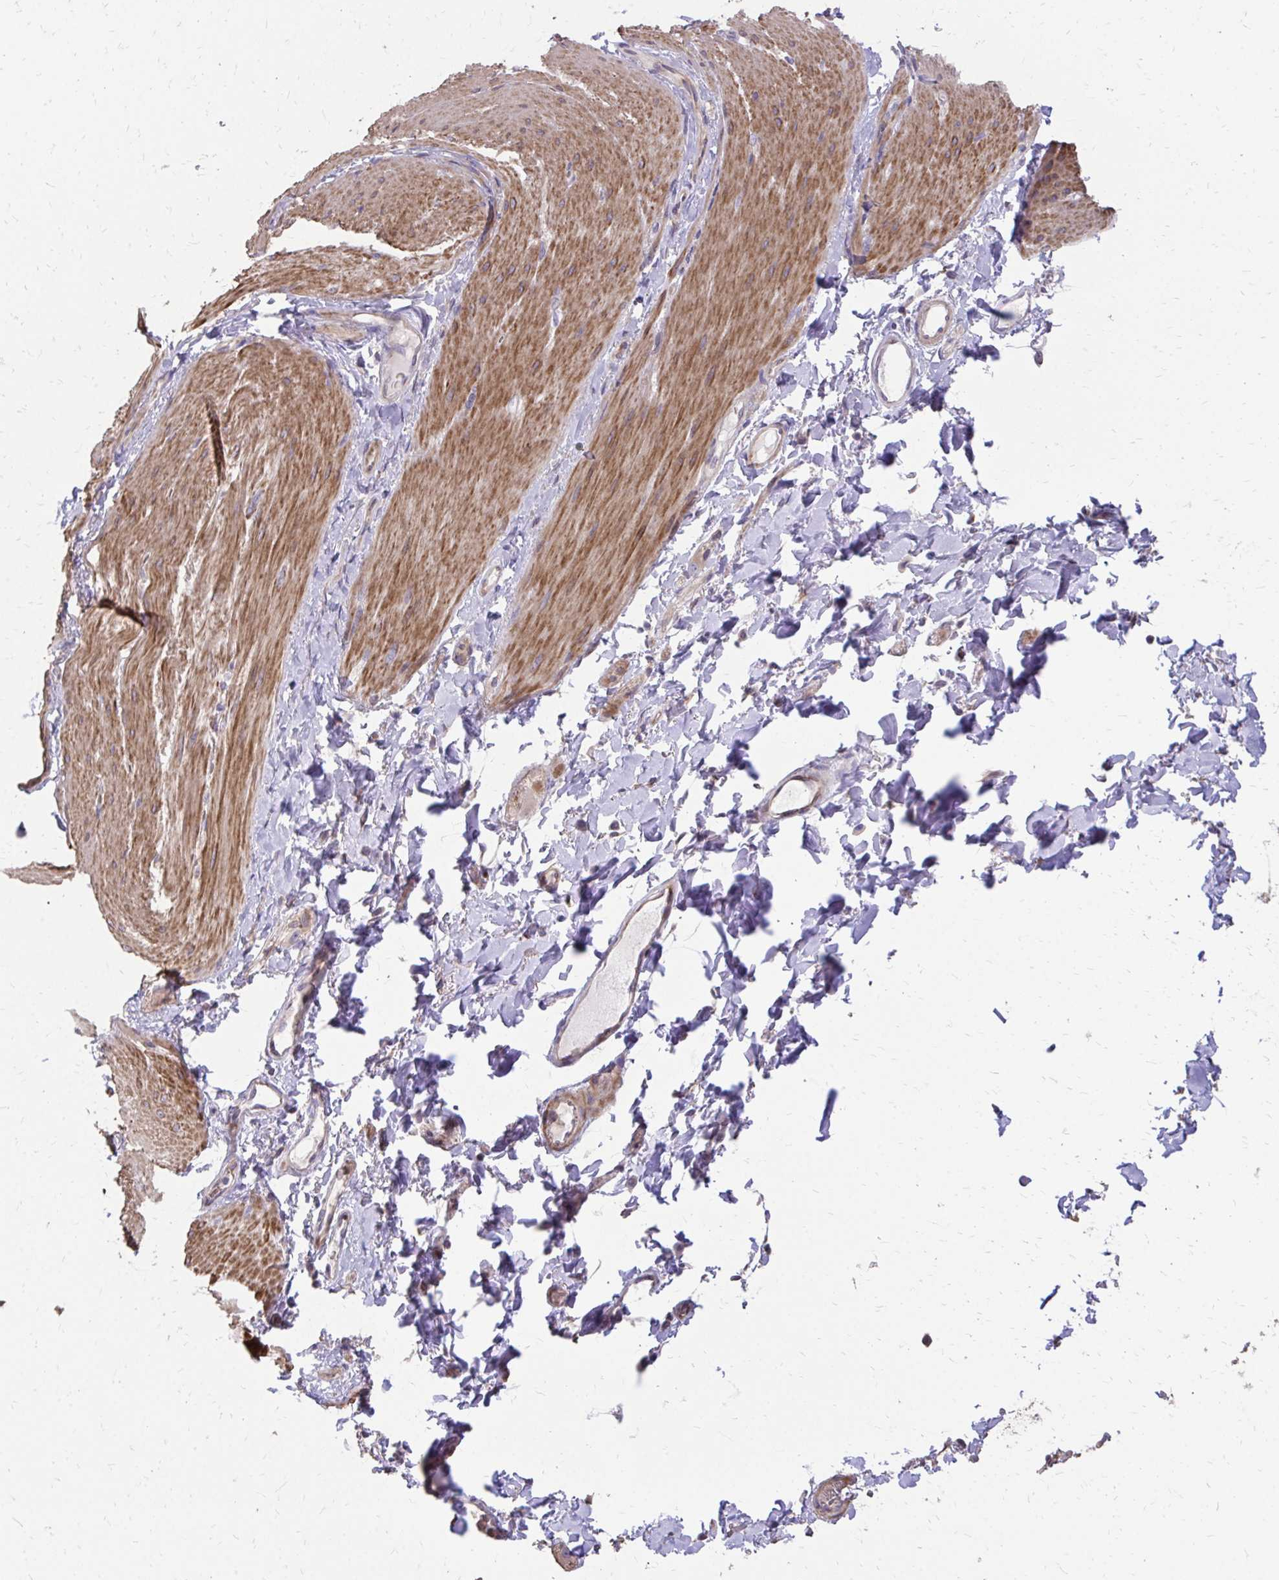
{"staining": {"intensity": "moderate", "quantity": ">75%", "location": "cytoplasmic/membranous"}, "tissue": "smooth muscle", "cell_type": "Smooth muscle cells", "image_type": "normal", "snomed": [{"axis": "morphology", "description": "Normal tissue, NOS"}, {"axis": "topography", "description": "Smooth muscle"}, {"axis": "topography", "description": "Colon"}], "caption": "Benign smooth muscle displays moderate cytoplasmic/membranous positivity in approximately >75% of smooth muscle cells, visualized by immunohistochemistry.", "gene": "MYORG", "patient": {"sex": "male", "age": 73}}